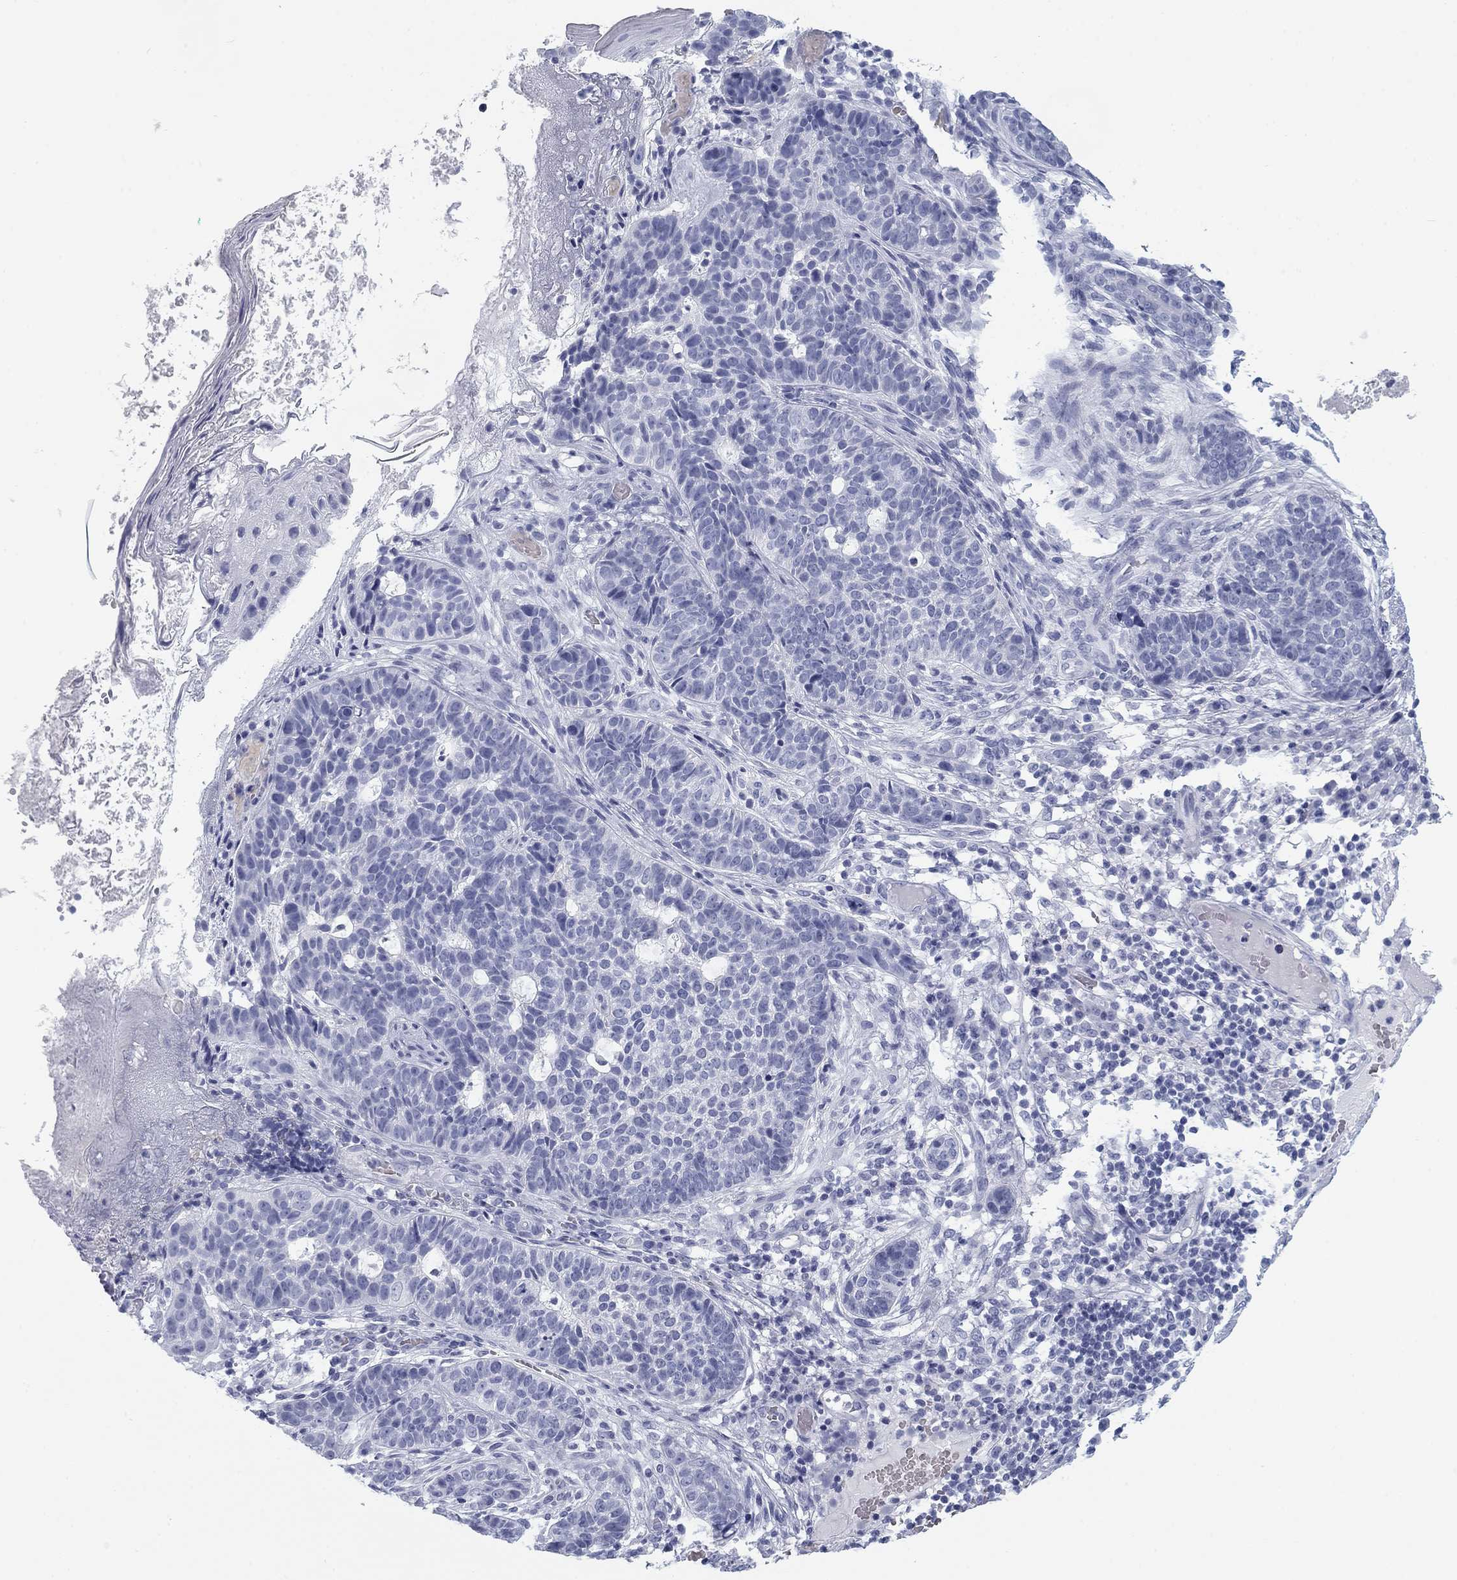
{"staining": {"intensity": "negative", "quantity": "none", "location": "none"}, "tissue": "skin cancer", "cell_type": "Tumor cells", "image_type": "cancer", "snomed": [{"axis": "morphology", "description": "Basal cell carcinoma"}, {"axis": "topography", "description": "Skin"}], "caption": "This is an immunohistochemistry photomicrograph of skin basal cell carcinoma. There is no expression in tumor cells.", "gene": "CALB1", "patient": {"sex": "female", "age": 69}}